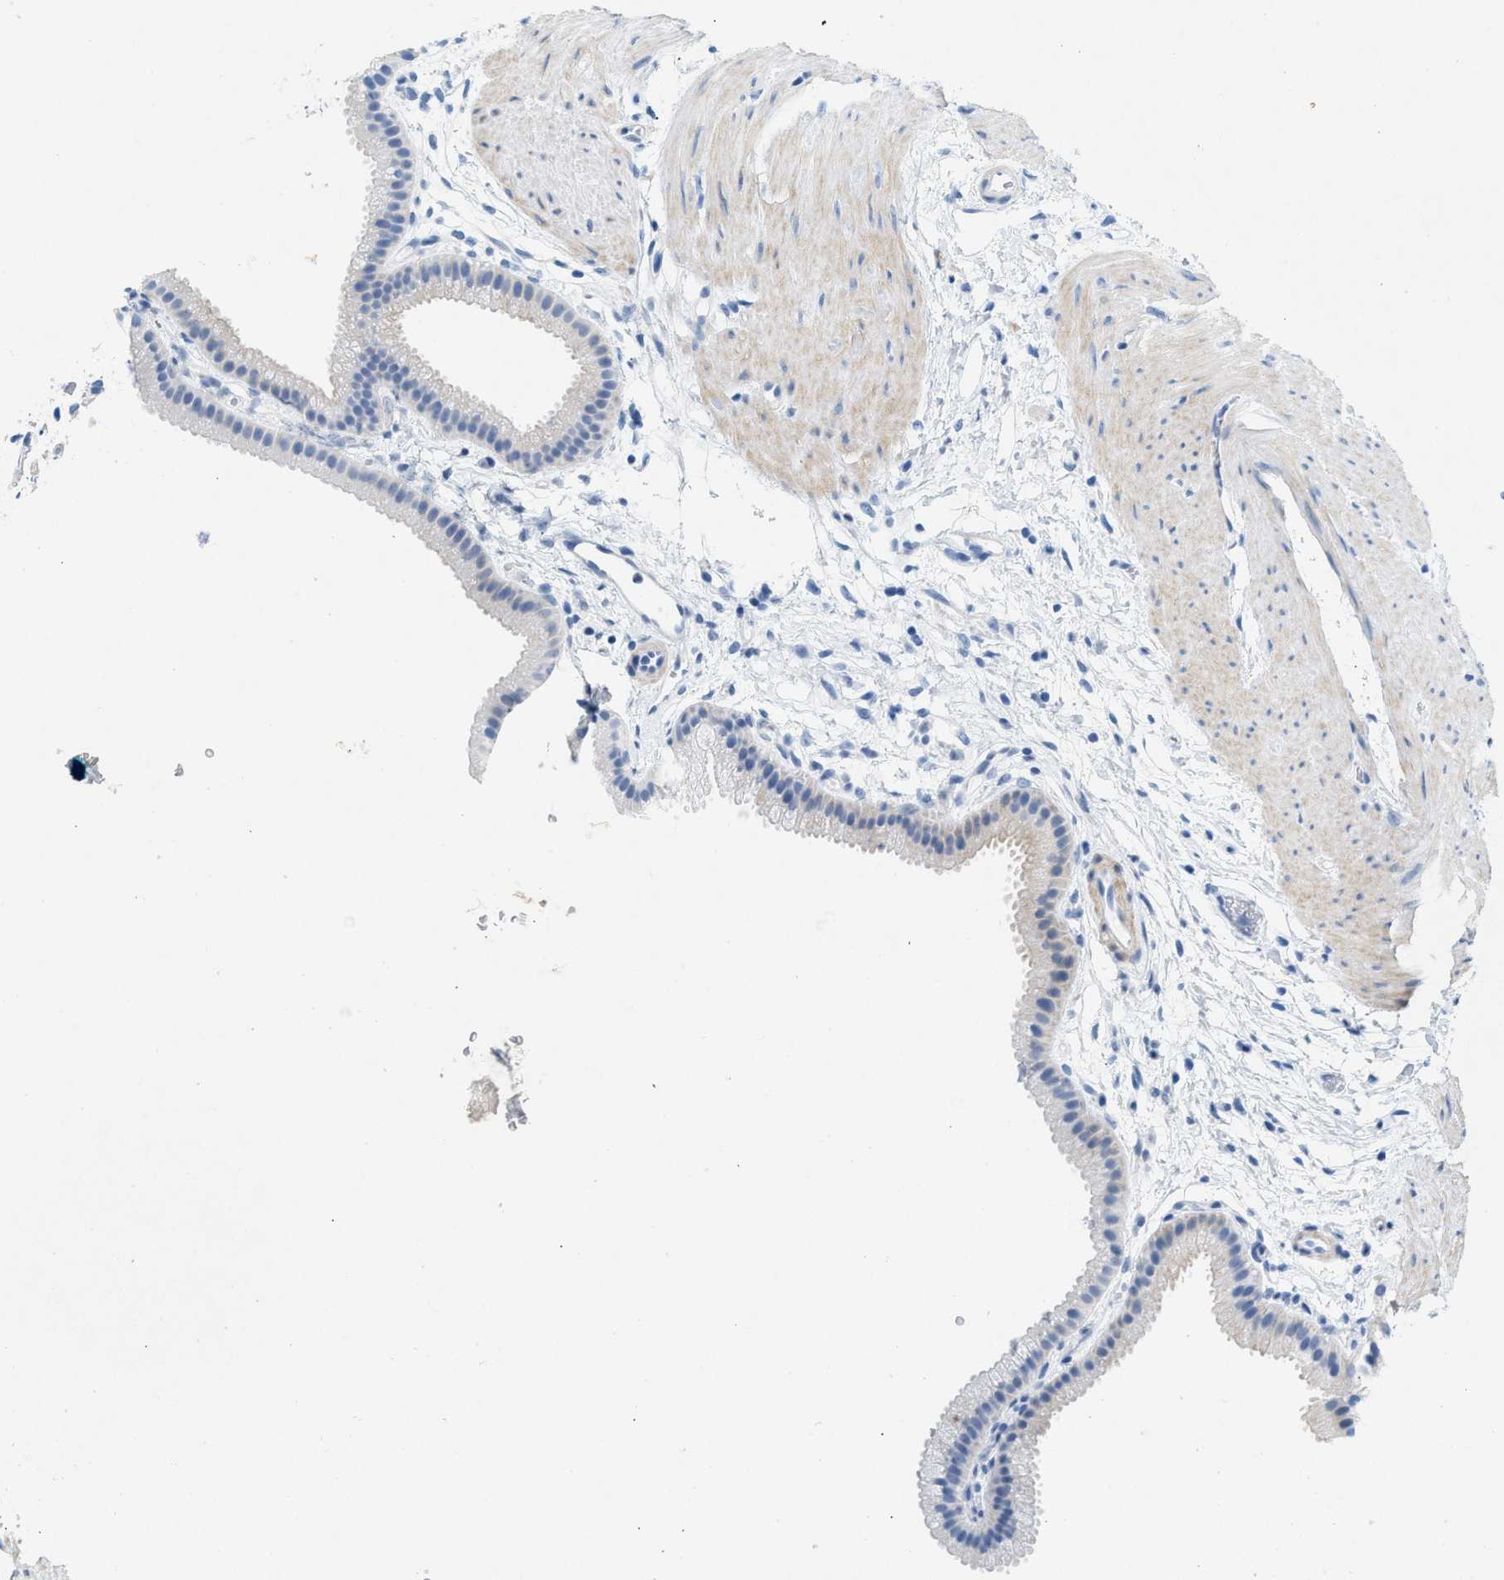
{"staining": {"intensity": "negative", "quantity": "none", "location": "none"}, "tissue": "gallbladder", "cell_type": "Glandular cells", "image_type": "normal", "snomed": [{"axis": "morphology", "description": "Normal tissue, NOS"}, {"axis": "topography", "description": "Gallbladder"}], "caption": "A micrograph of human gallbladder is negative for staining in glandular cells. (DAB (3,3'-diaminobenzidine) immunohistochemistry (IHC), high magnification).", "gene": "HHATL", "patient": {"sex": "female", "age": 64}}